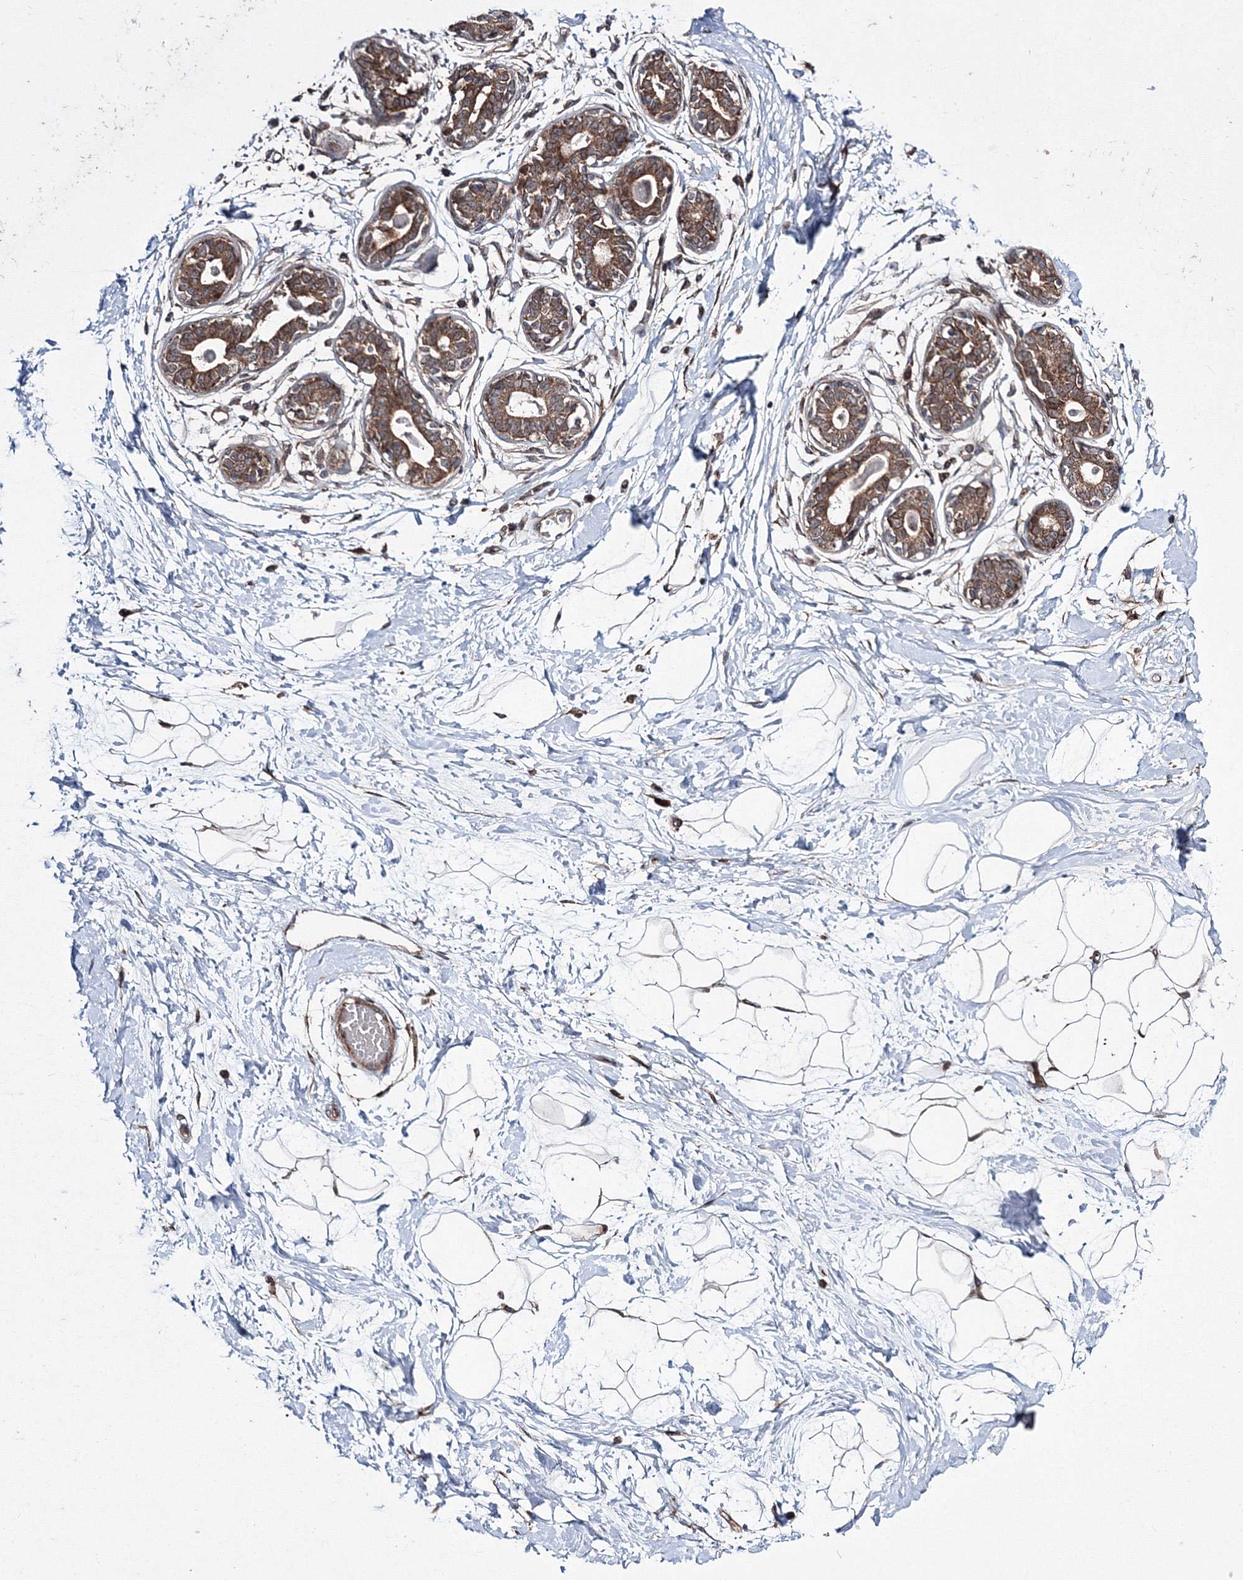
{"staining": {"intensity": "negative", "quantity": "none", "location": "none"}, "tissue": "breast", "cell_type": "Adipocytes", "image_type": "normal", "snomed": [{"axis": "morphology", "description": "Normal tissue, NOS"}, {"axis": "topography", "description": "Breast"}], "caption": "Photomicrograph shows no protein positivity in adipocytes of benign breast. (DAB immunohistochemistry (IHC) with hematoxylin counter stain).", "gene": "RANBP3L", "patient": {"sex": "female", "age": 45}}